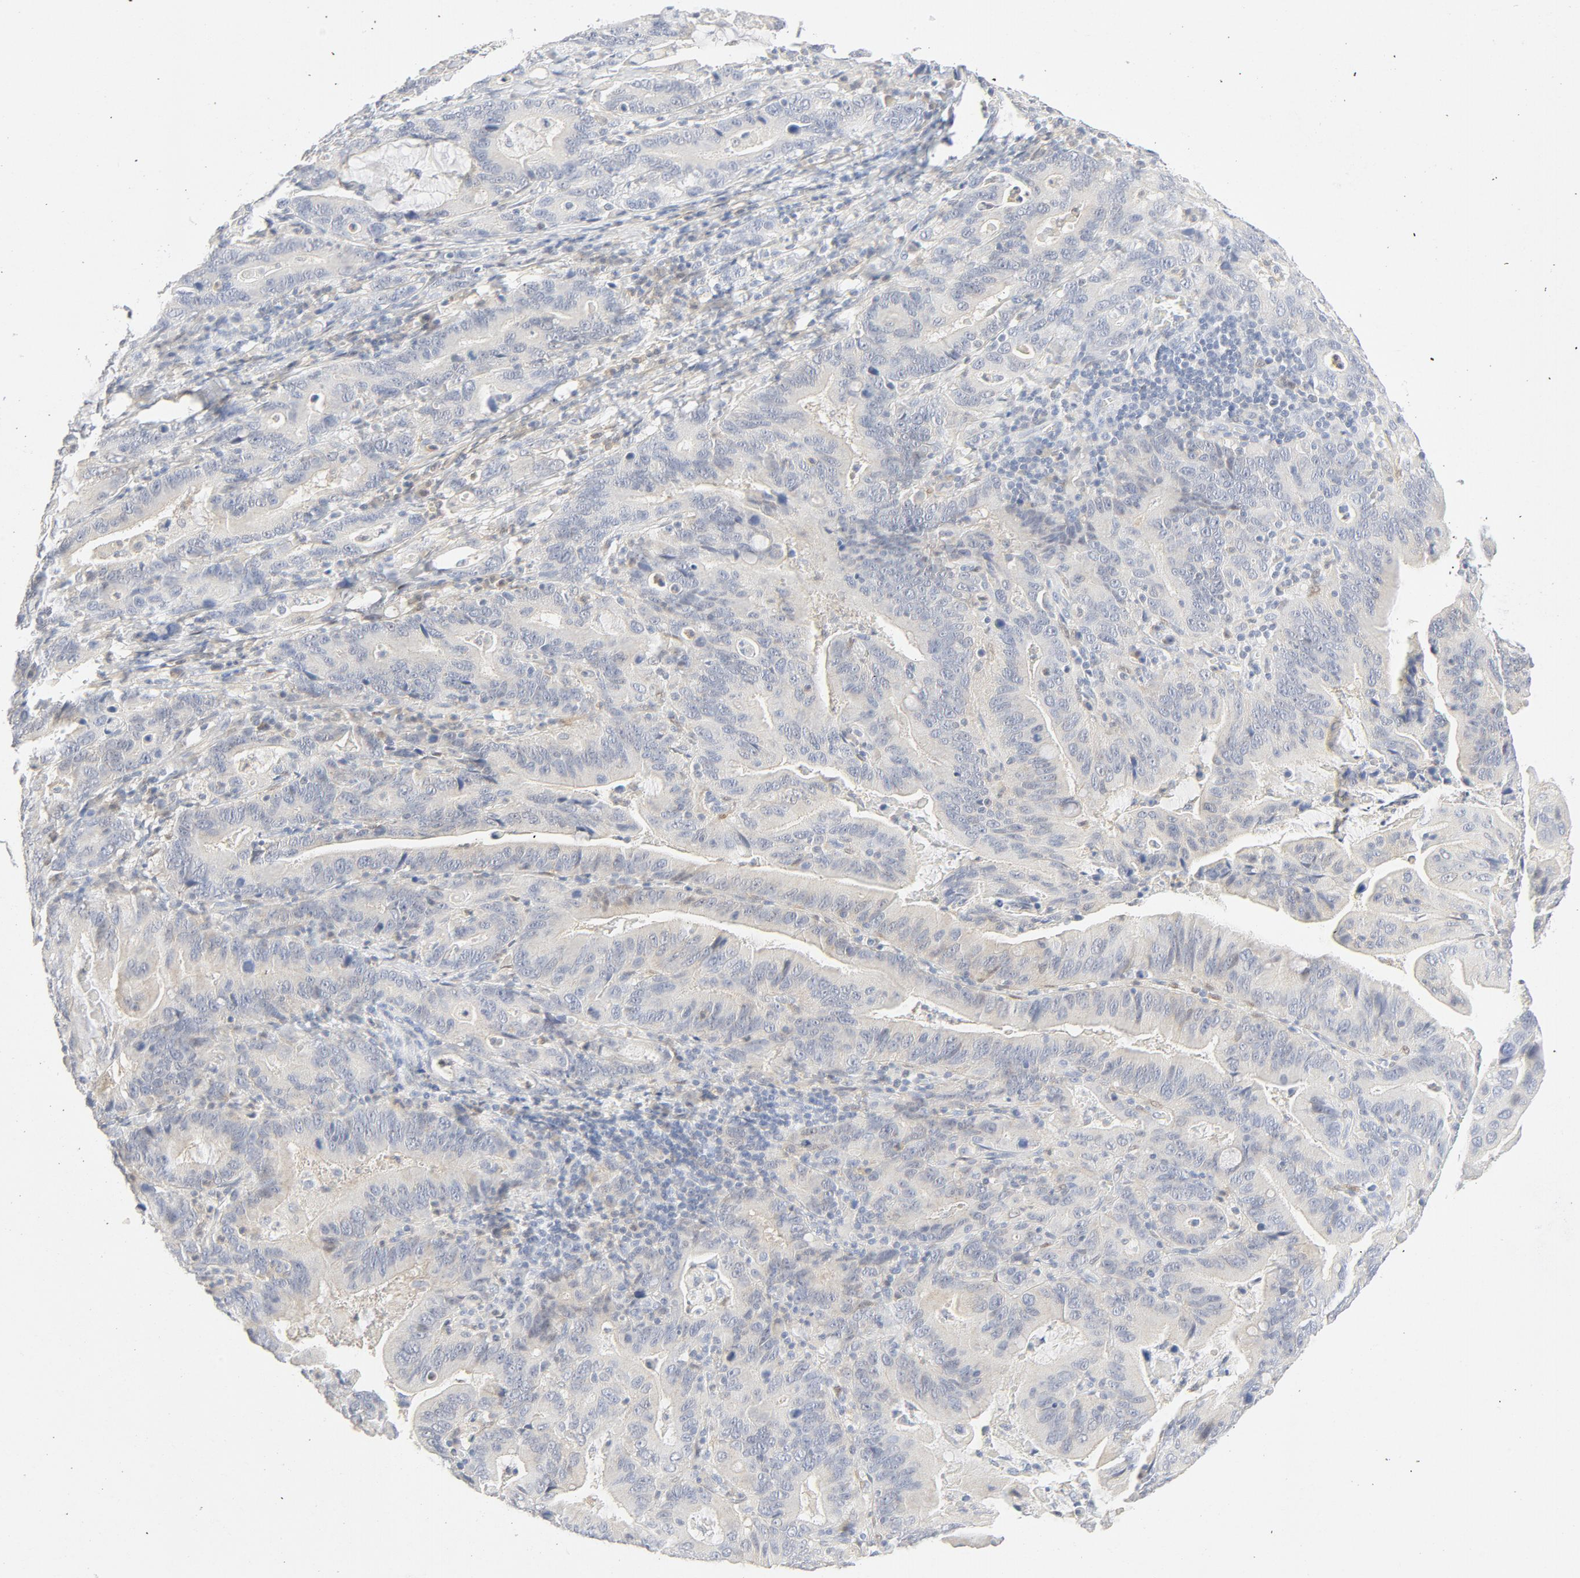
{"staining": {"intensity": "negative", "quantity": "none", "location": "none"}, "tissue": "stomach cancer", "cell_type": "Tumor cells", "image_type": "cancer", "snomed": [{"axis": "morphology", "description": "Adenocarcinoma, NOS"}, {"axis": "topography", "description": "Stomach, upper"}], "caption": "Protein analysis of stomach cancer reveals no significant expression in tumor cells.", "gene": "PGM1", "patient": {"sex": "male", "age": 63}}